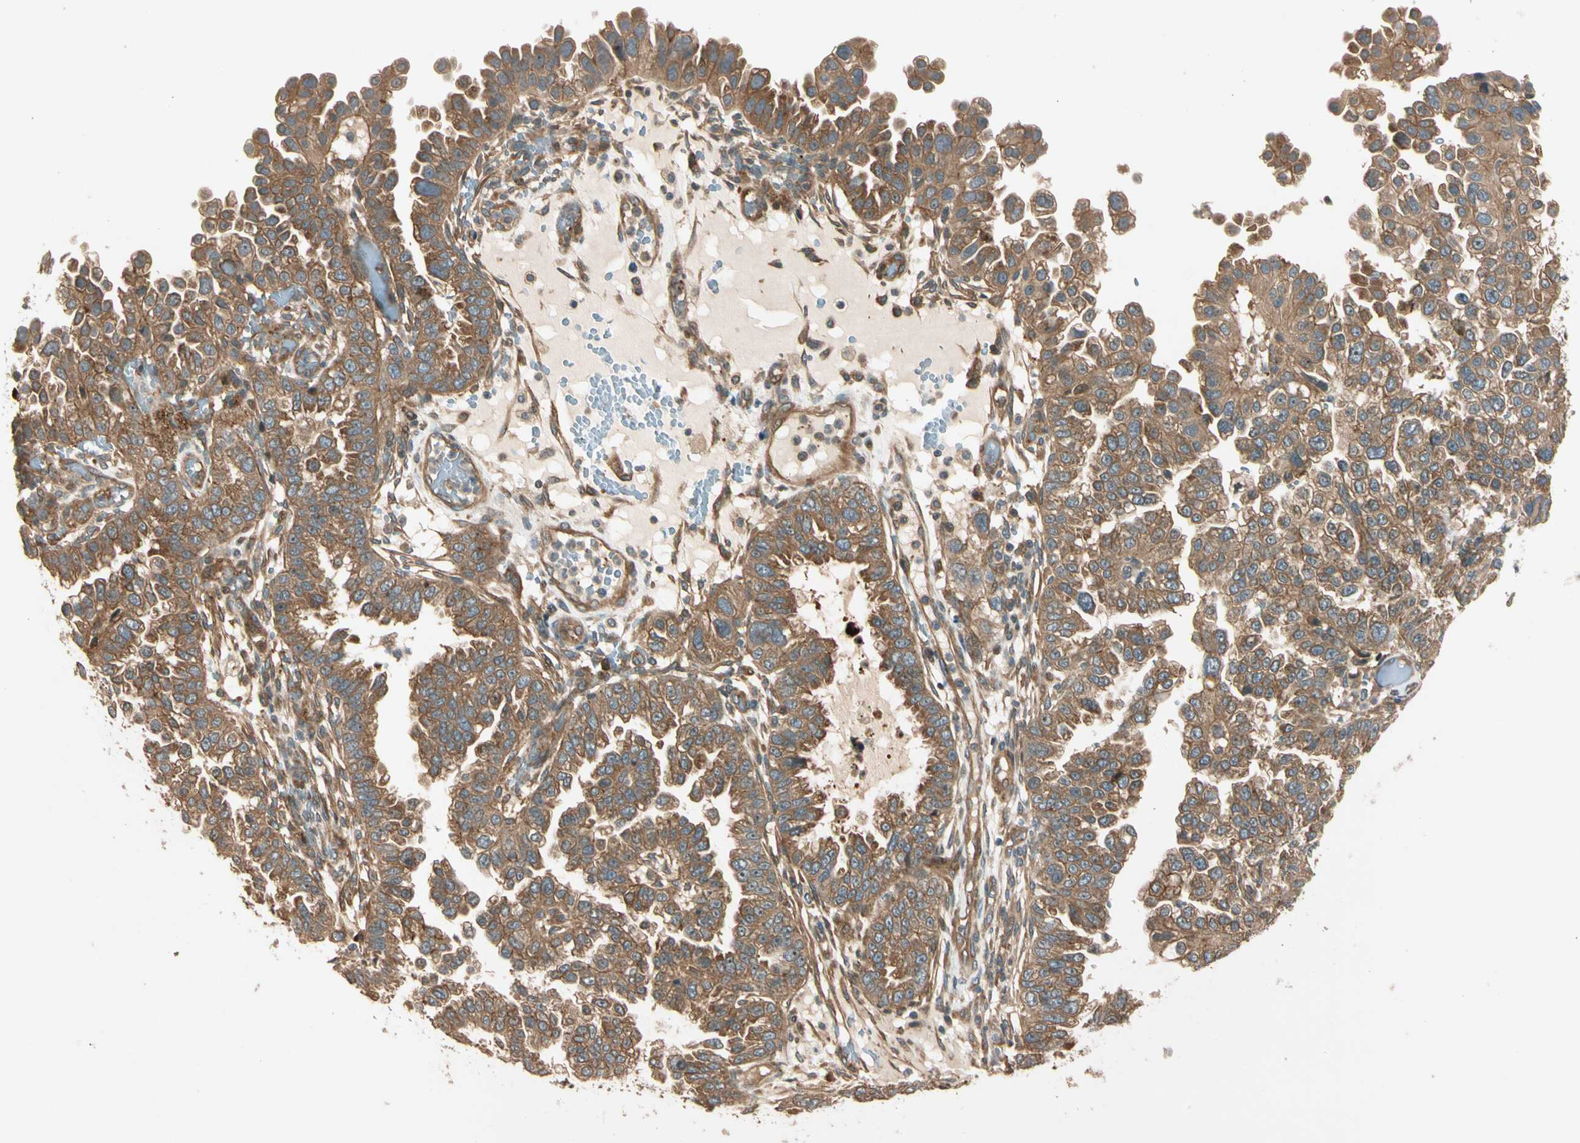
{"staining": {"intensity": "weak", "quantity": ">75%", "location": "cytoplasmic/membranous"}, "tissue": "endometrial cancer", "cell_type": "Tumor cells", "image_type": "cancer", "snomed": [{"axis": "morphology", "description": "Adenocarcinoma, NOS"}, {"axis": "topography", "description": "Endometrium"}], "caption": "Brown immunohistochemical staining in human adenocarcinoma (endometrial) exhibits weak cytoplasmic/membranous staining in approximately >75% of tumor cells.", "gene": "ROCK2", "patient": {"sex": "female", "age": 85}}